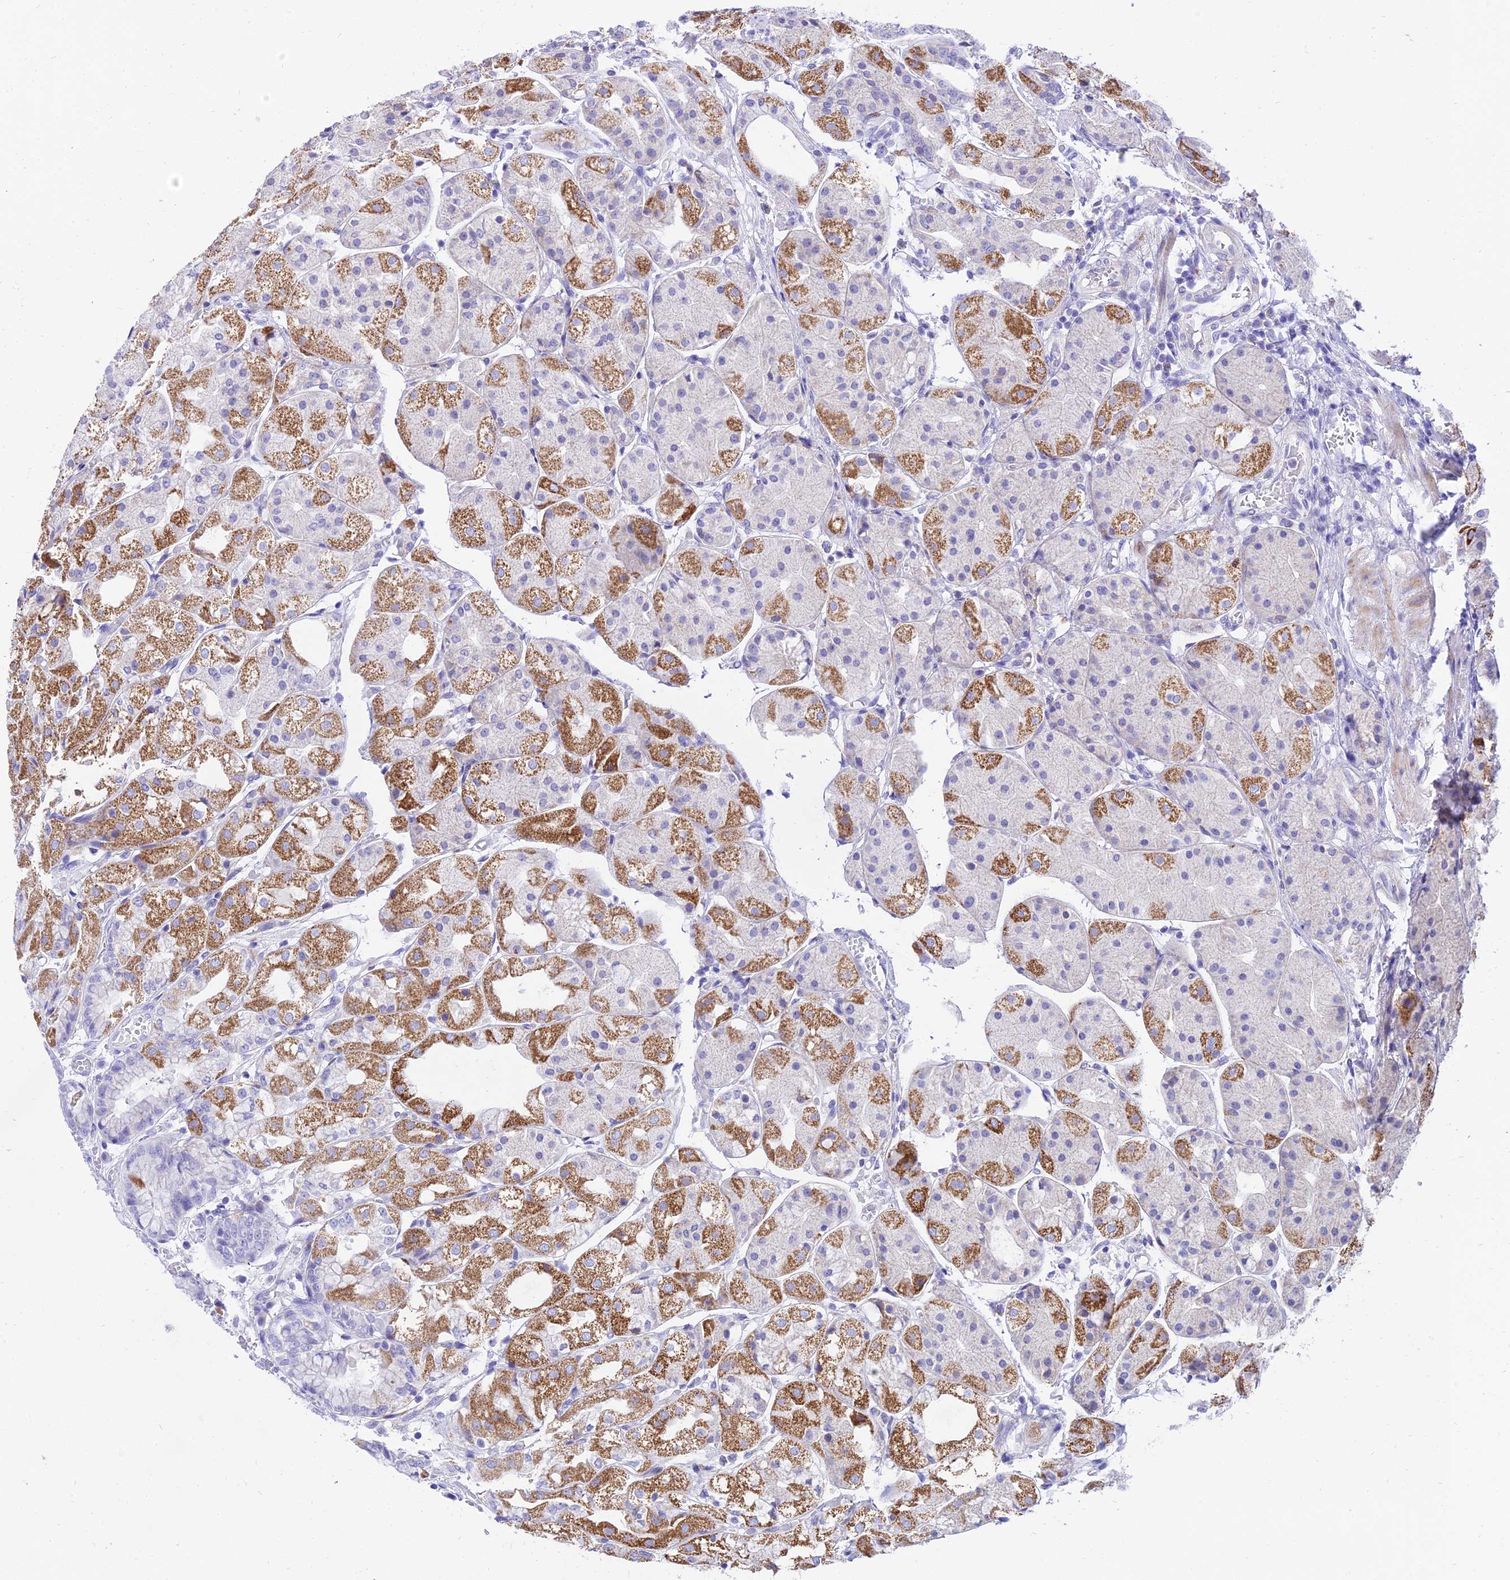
{"staining": {"intensity": "moderate", "quantity": "25%-75%", "location": "cytoplasmic/membranous"}, "tissue": "stomach", "cell_type": "Glandular cells", "image_type": "normal", "snomed": [{"axis": "morphology", "description": "Normal tissue, NOS"}, {"axis": "topography", "description": "Stomach, upper"}], "caption": "This micrograph shows immunohistochemistry (IHC) staining of unremarkable stomach, with medium moderate cytoplasmic/membranous positivity in approximately 25%-75% of glandular cells.", "gene": "PKN3", "patient": {"sex": "male", "age": 72}}